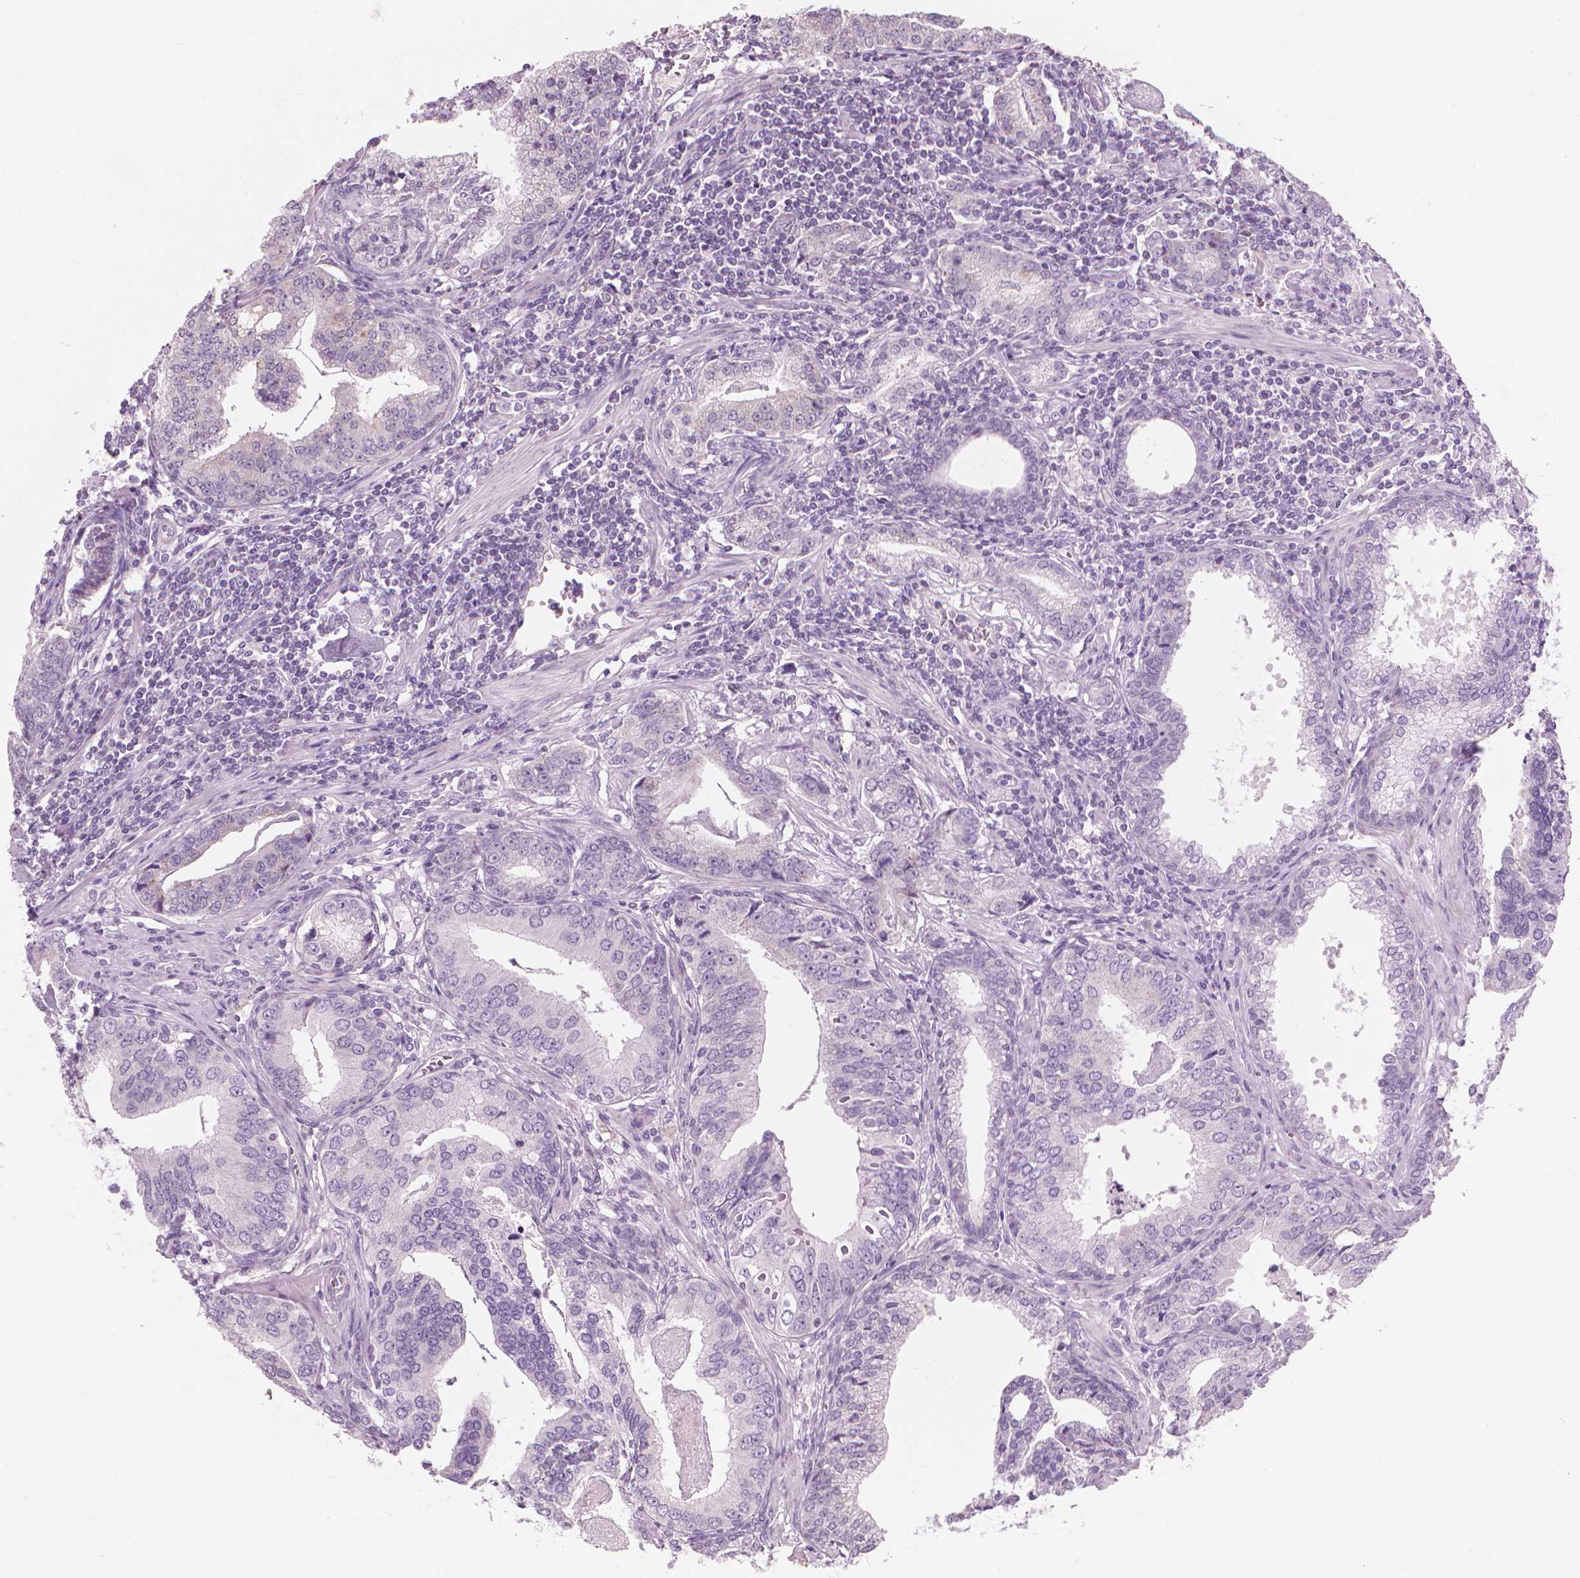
{"staining": {"intensity": "negative", "quantity": "none", "location": "none"}, "tissue": "prostate cancer", "cell_type": "Tumor cells", "image_type": "cancer", "snomed": [{"axis": "morphology", "description": "Adenocarcinoma, NOS"}, {"axis": "topography", "description": "Prostate"}], "caption": "This is an IHC histopathology image of human prostate cancer (adenocarcinoma). There is no staining in tumor cells.", "gene": "CFAP126", "patient": {"sex": "male", "age": 64}}